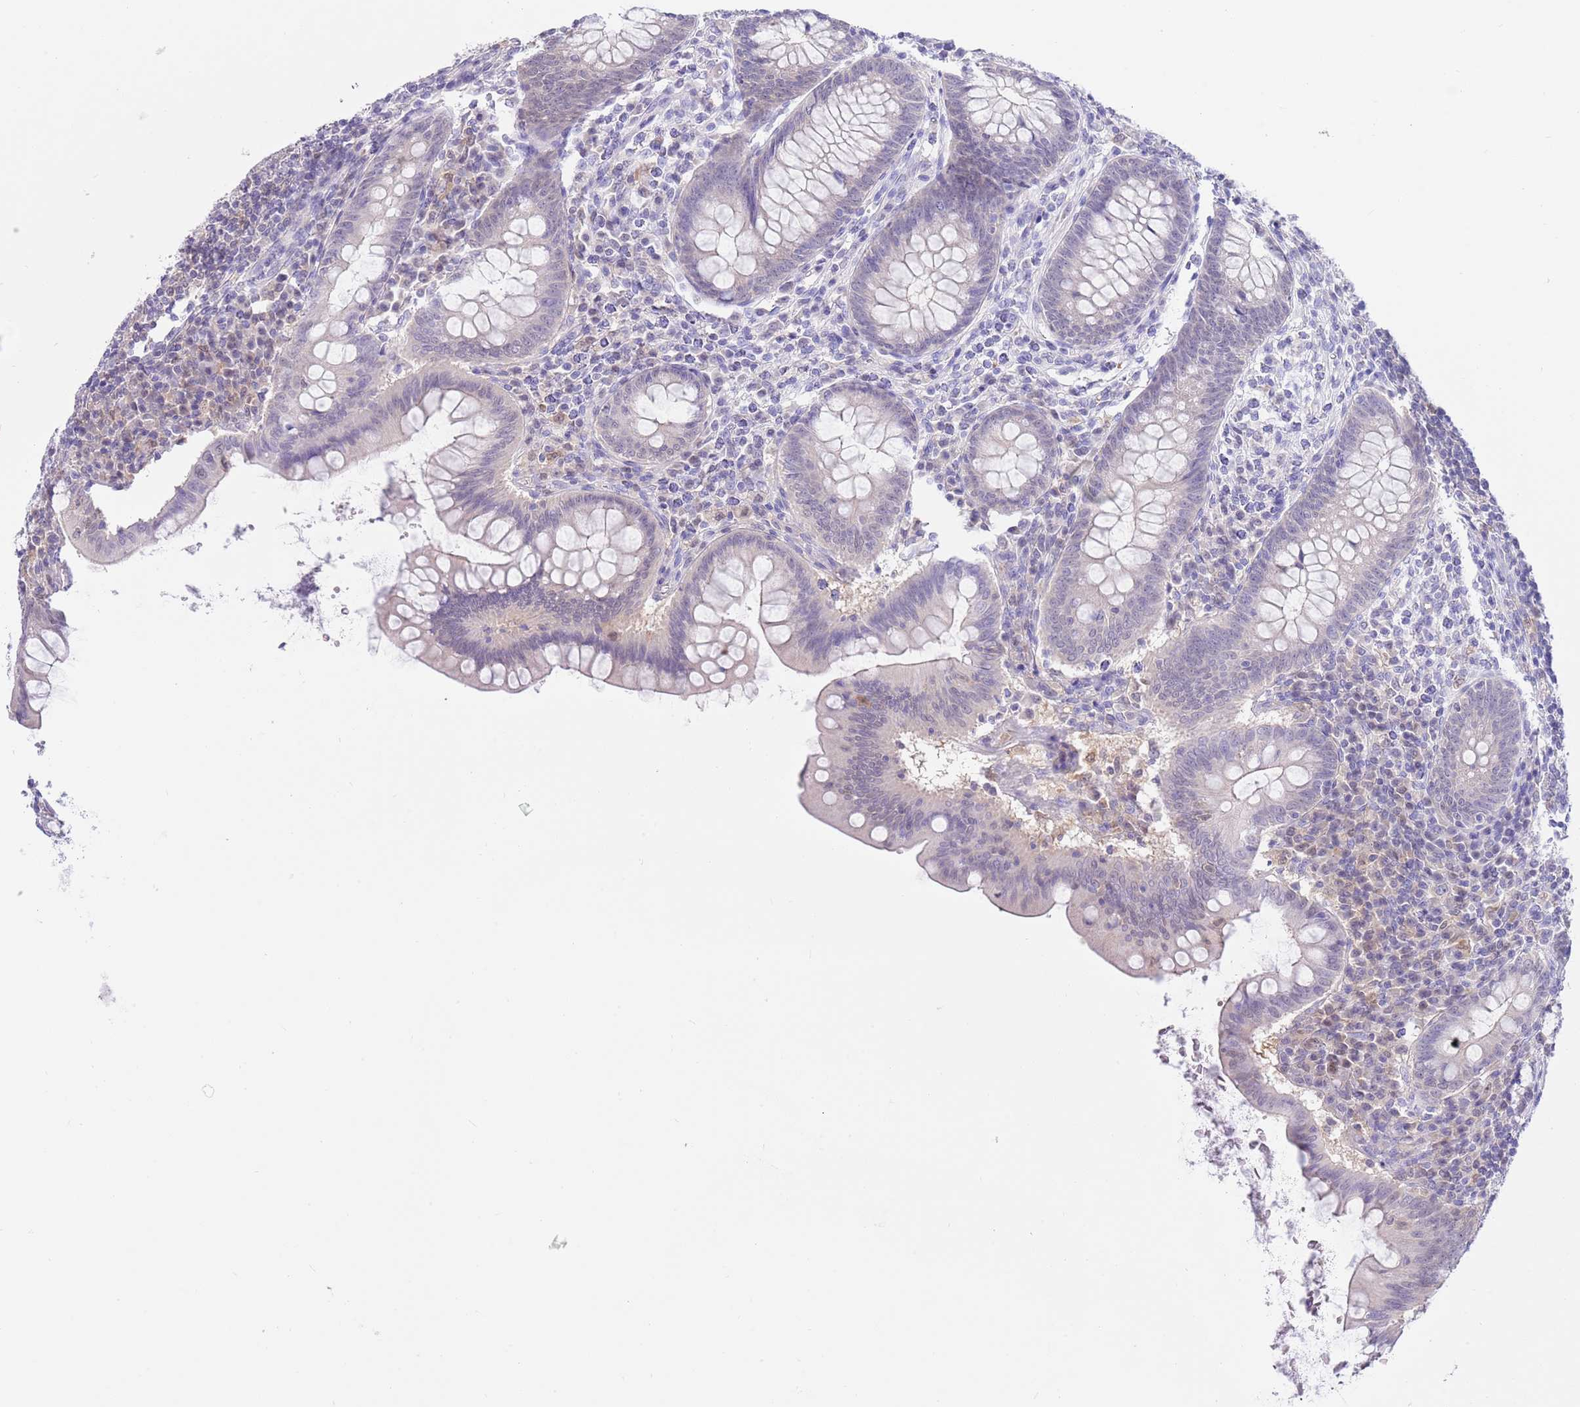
{"staining": {"intensity": "negative", "quantity": "none", "location": "none"}, "tissue": "appendix", "cell_type": "Glandular cells", "image_type": "normal", "snomed": [{"axis": "morphology", "description": "Normal tissue, NOS"}, {"axis": "topography", "description": "Appendix"}], "caption": "Immunohistochemical staining of unremarkable appendix reveals no significant staining in glandular cells. Brightfield microscopy of IHC stained with DAB (3,3'-diaminobenzidine) (brown) and hematoxylin (blue), captured at high magnification.", "gene": "DDI2", "patient": {"sex": "female", "age": 33}}